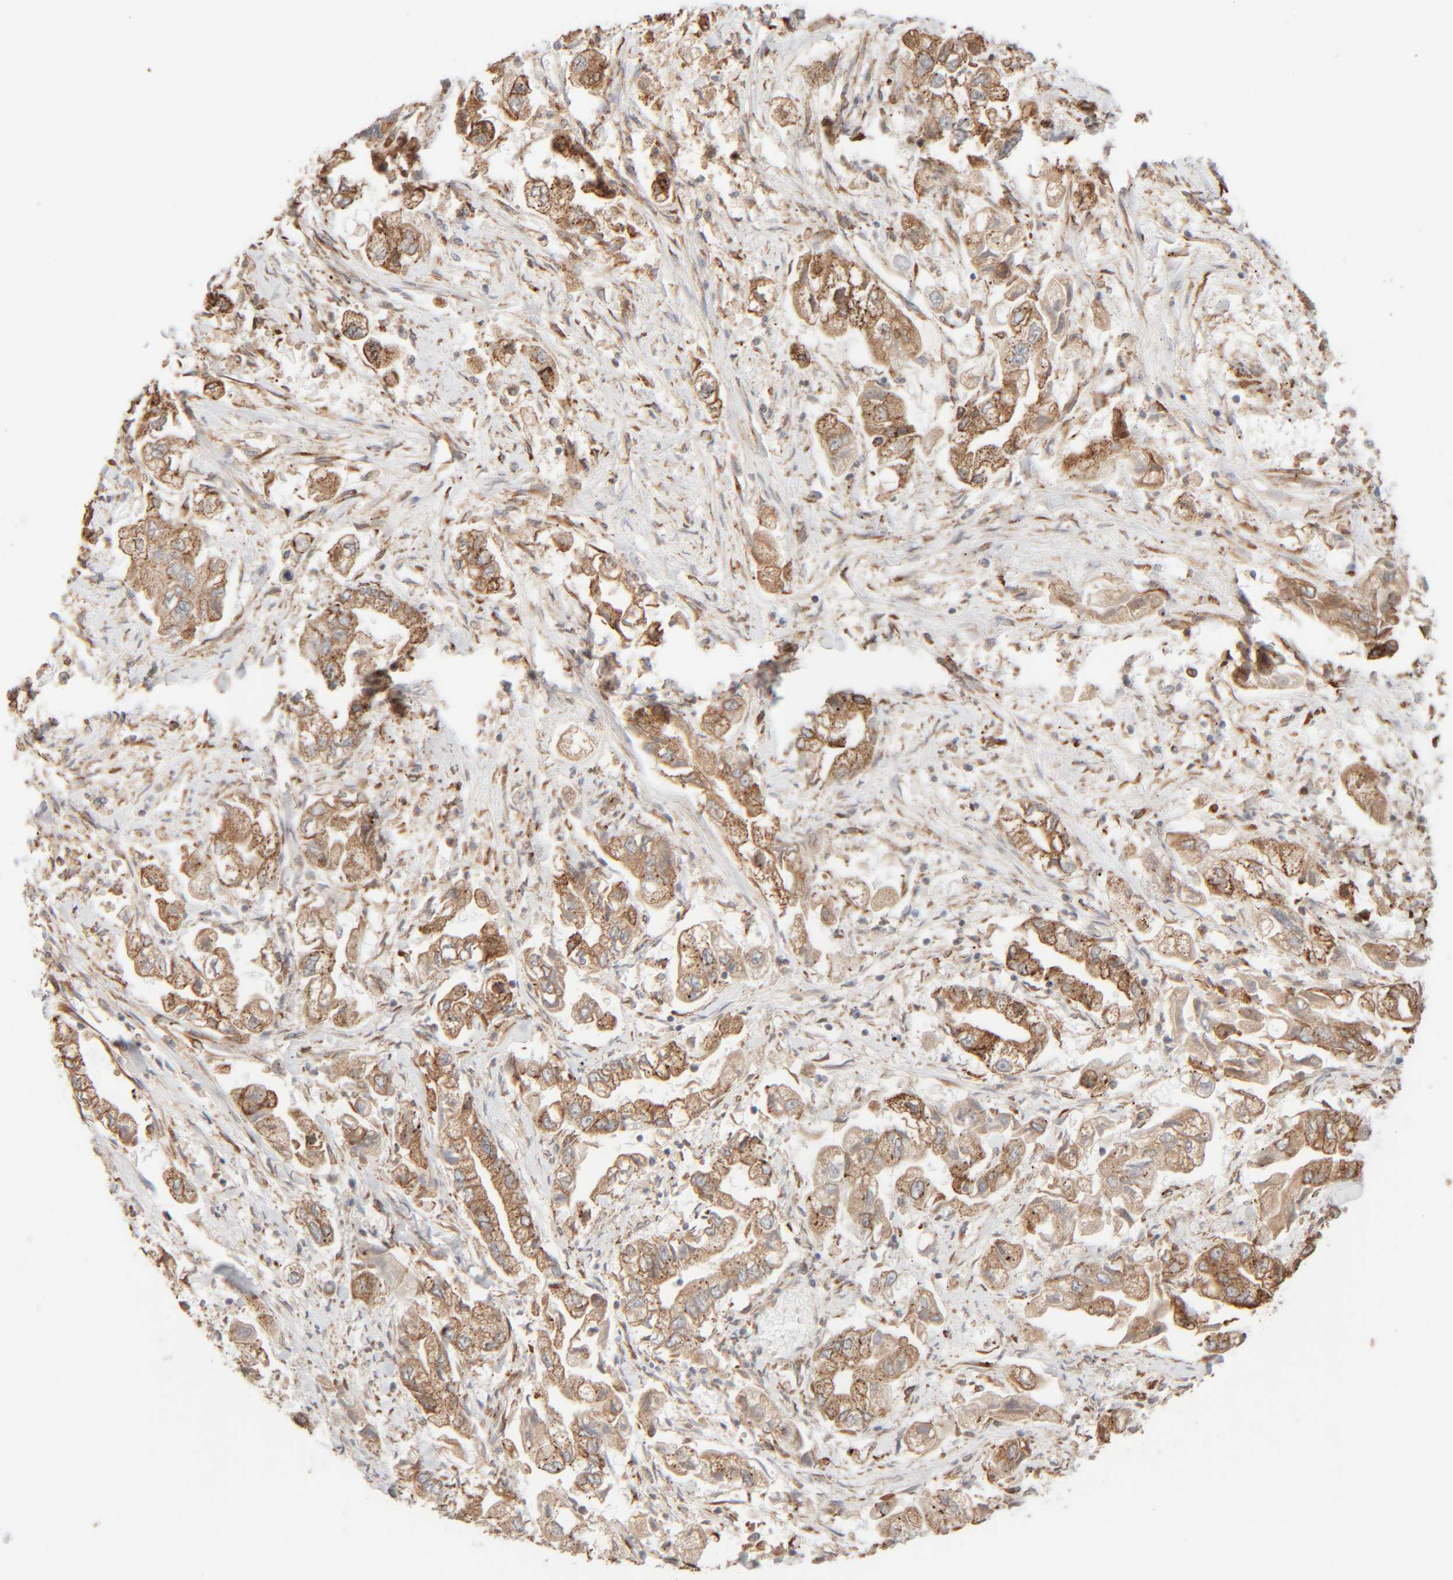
{"staining": {"intensity": "moderate", "quantity": ">75%", "location": "cytoplasmic/membranous"}, "tissue": "stomach cancer", "cell_type": "Tumor cells", "image_type": "cancer", "snomed": [{"axis": "morphology", "description": "Normal tissue, NOS"}, {"axis": "morphology", "description": "Adenocarcinoma, NOS"}, {"axis": "topography", "description": "Stomach"}], "caption": "This photomicrograph demonstrates adenocarcinoma (stomach) stained with IHC to label a protein in brown. The cytoplasmic/membranous of tumor cells show moderate positivity for the protein. Nuclei are counter-stained blue.", "gene": "INTS1", "patient": {"sex": "male", "age": 62}}